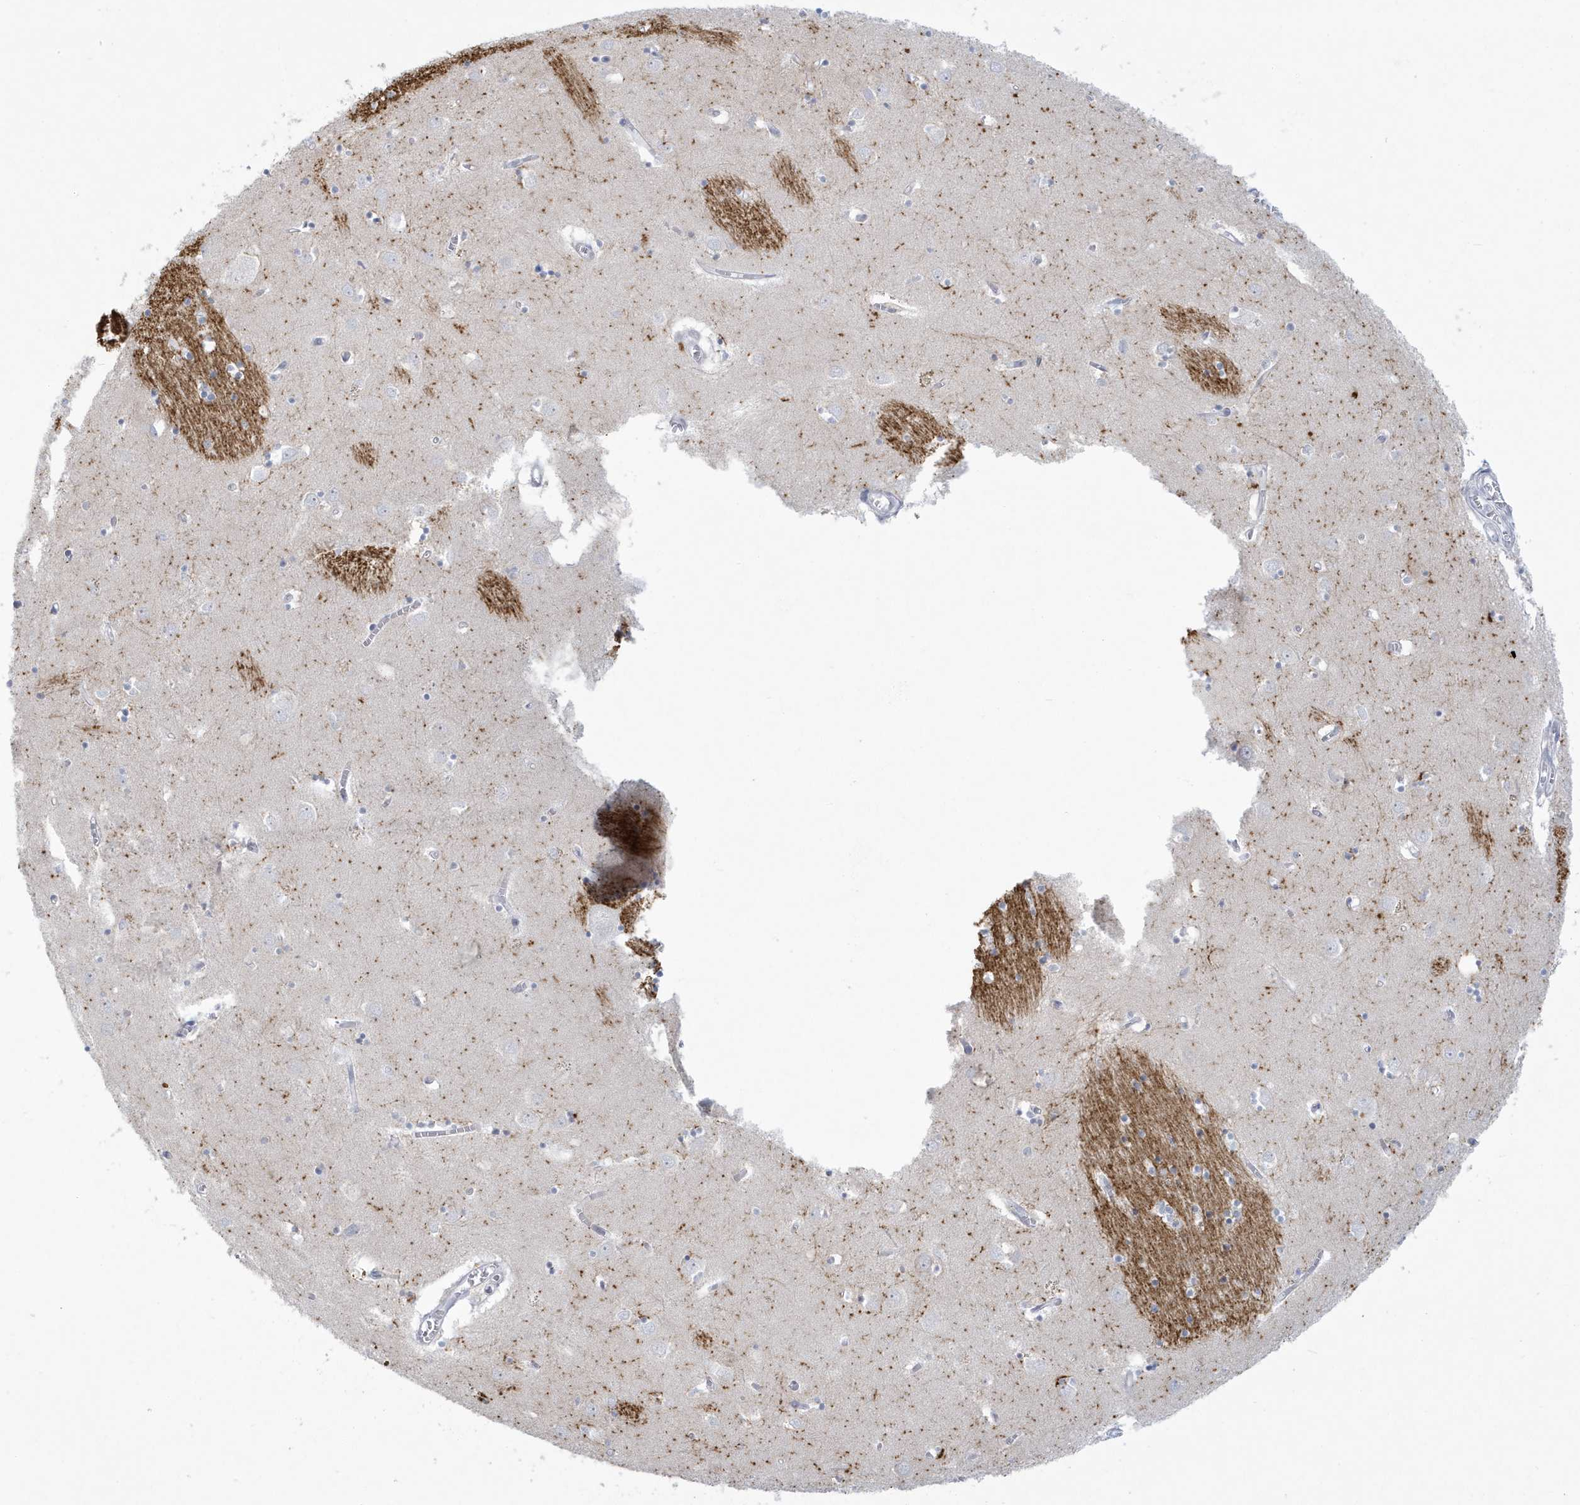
{"staining": {"intensity": "negative", "quantity": "none", "location": "none"}, "tissue": "caudate", "cell_type": "Glial cells", "image_type": "normal", "snomed": [{"axis": "morphology", "description": "Normal tissue, NOS"}, {"axis": "topography", "description": "Lateral ventricle wall"}], "caption": "A histopathology image of caudate stained for a protein exhibits no brown staining in glial cells. (DAB (3,3'-diaminobenzidine) immunohistochemistry, high magnification).", "gene": "HERC6", "patient": {"sex": "male", "age": 70}}